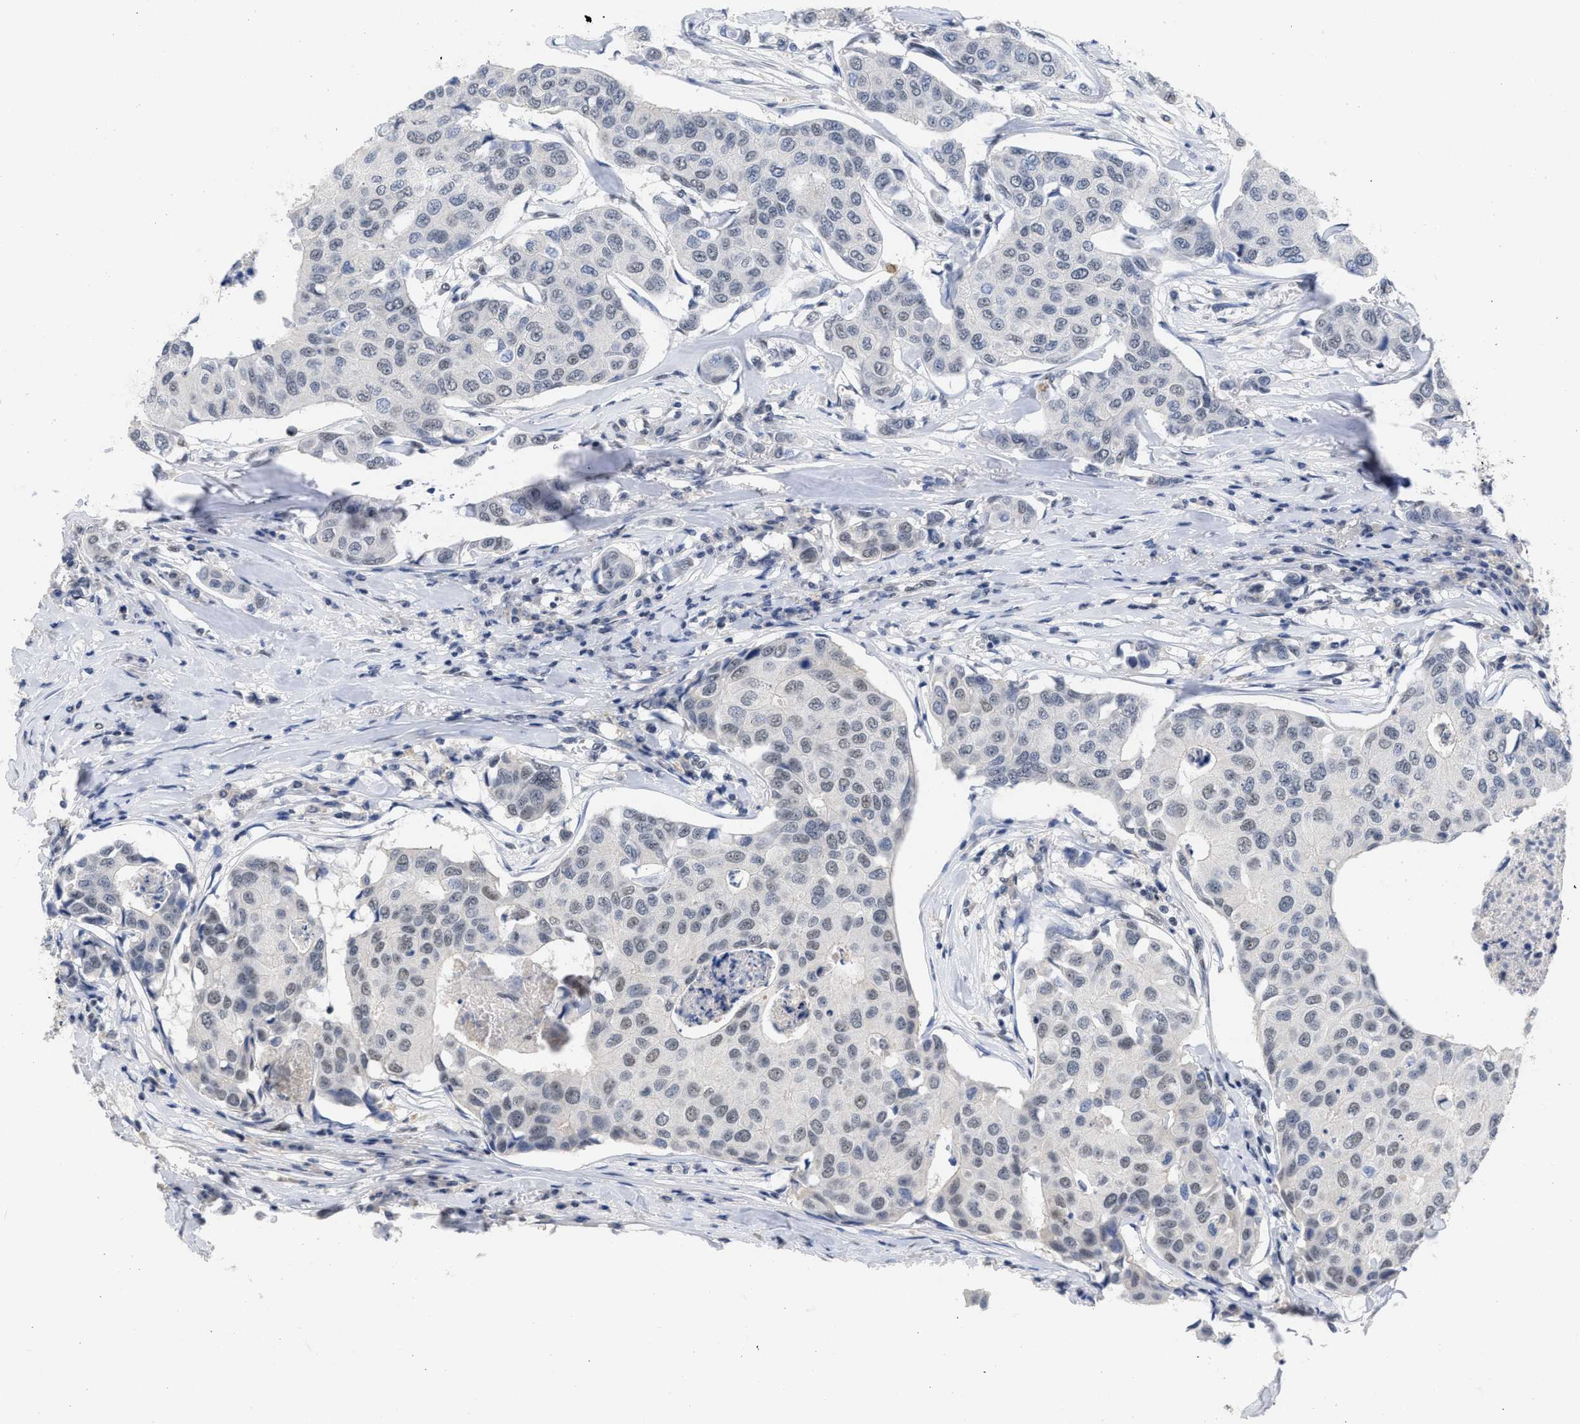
{"staining": {"intensity": "weak", "quantity": "<25%", "location": "nuclear"}, "tissue": "breast cancer", "cell_type": "Tumor cells", "image_type": "cancer", "snomed": [{"axis": "morphology", "description": "Duct carcinoma"}, {"axis": "topography", "description": "Breast"}], "caption": "Infiltrating ductal carcinoma (breast) stained for a protein using immunohistochemistry (IHC) shows no staining tumor cells.", "gene": "GGNBP2", "patient": {"sex": "female", "age": 80}}